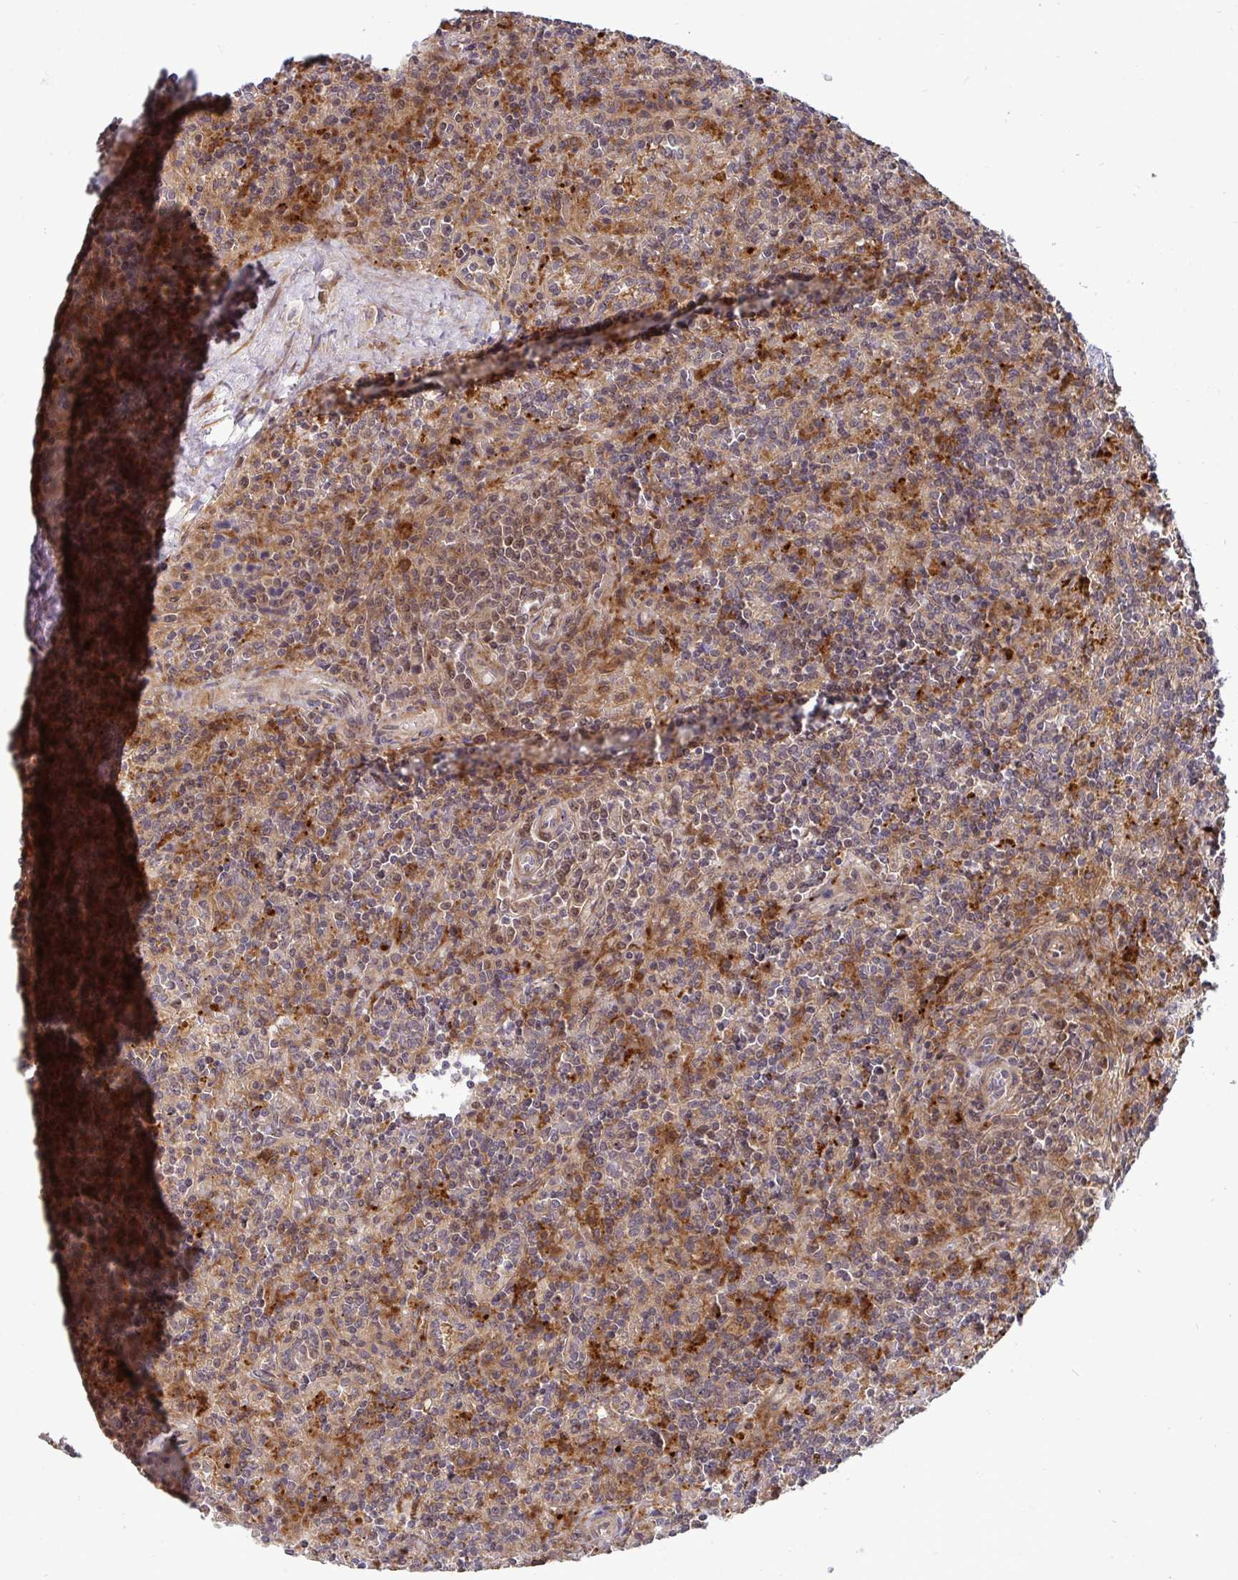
{"staining": {"intensity": "moderate", "quantity": "25%-75%", "location": "cytoplasmic/membranous"}, "tissue": "lymphoma", "cell_type": "Tumor cells", "image_type": "cancer", "snomed": [{"axis": "morphology", "description": "Malignant lymphoma, non-Hodgkin's type, Low grade"}, {"axis": "topography", "description": "Spleen"}], "caption": "DAB immunohistochemical staining of human malignant lymphoma, non-Hodgkin's type (low-grade) demonstrates moderate cytoplasmic/membranous protein positivity in about 25%-75% of tumor cells.", "gene": "TRIM44", "patient": {"sex": "male", "age": 67}}